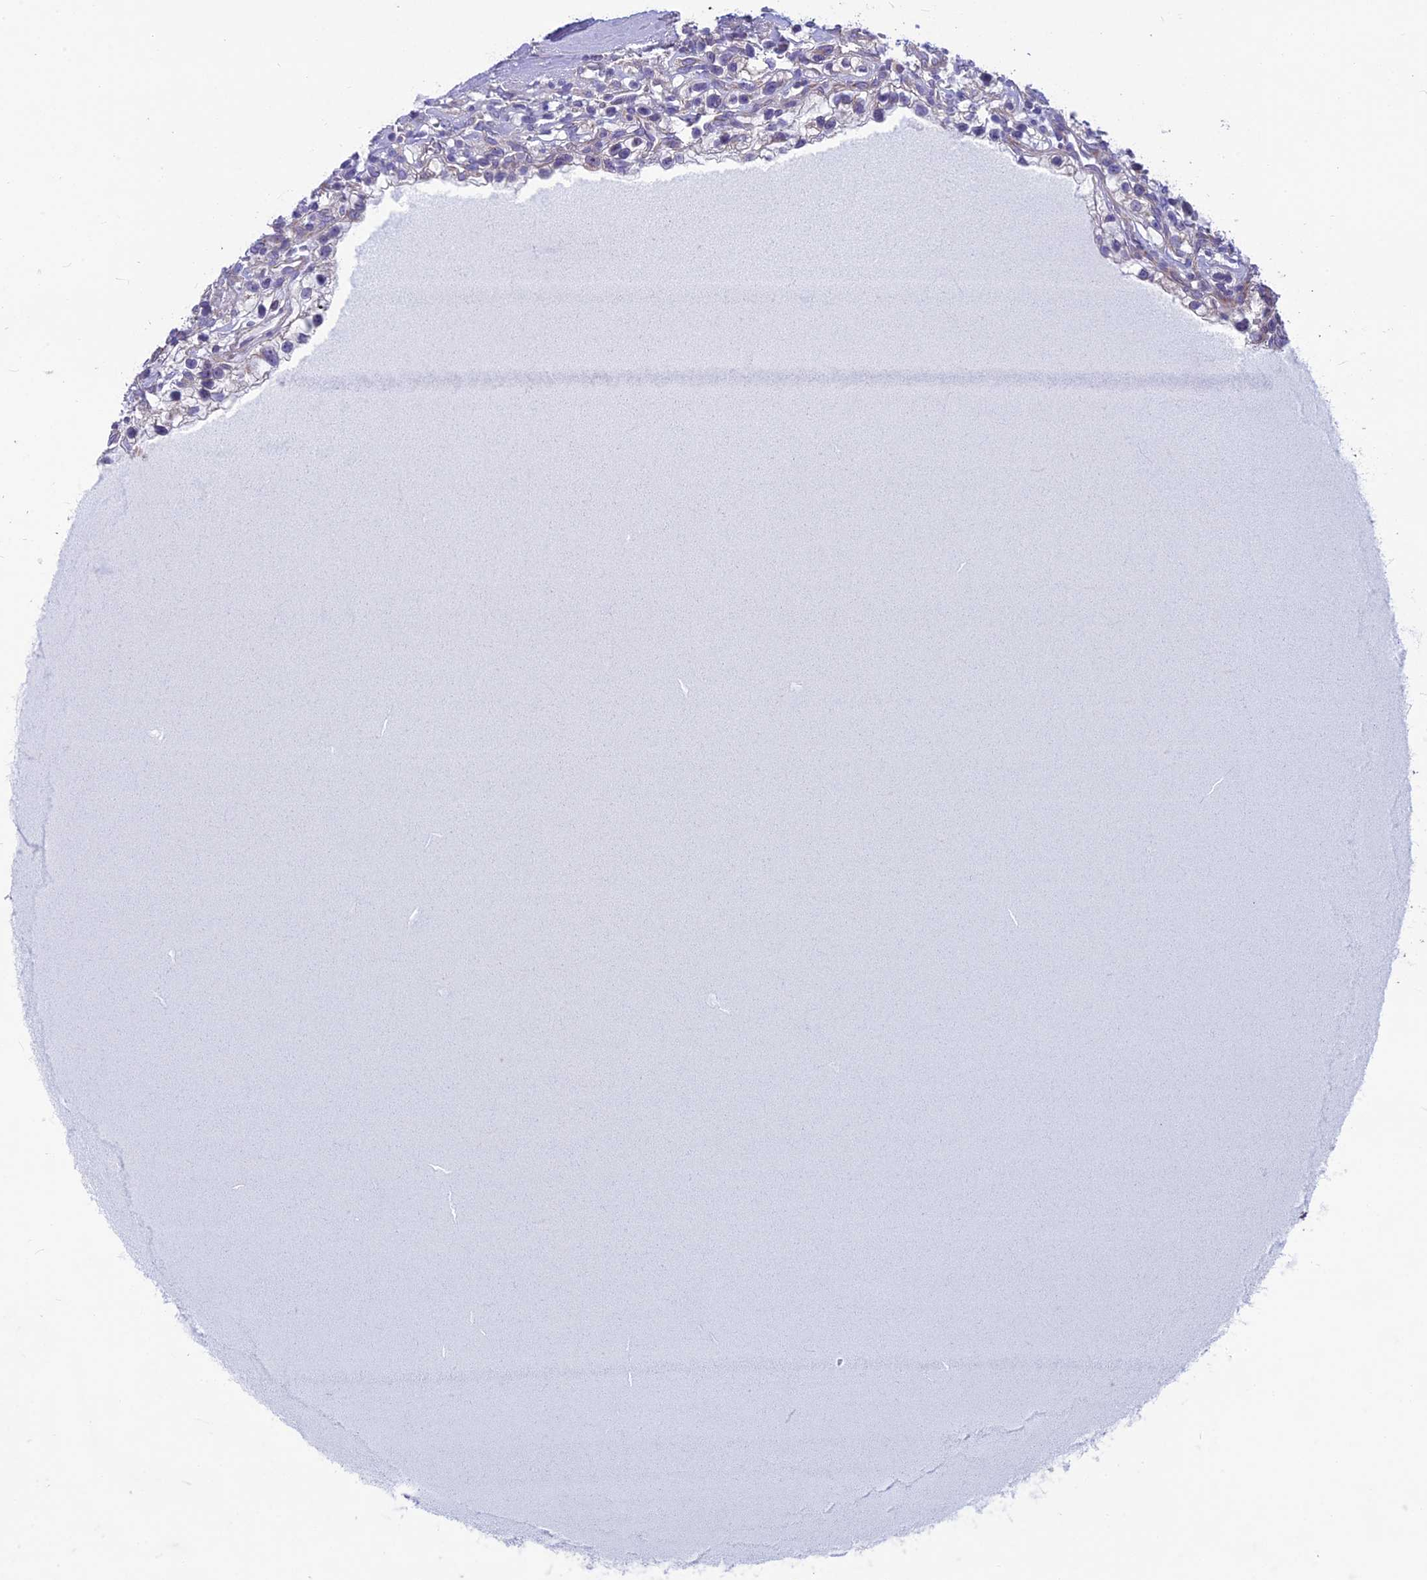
{"staining": {"intensity": "negative", "quantity": "none", "location": "none"}, "tissue": "renal cancer", "cell_type": "Tumor cells", "image_type": "cancer", "snomed": [{"axis": "morphology", "description": "Adenocarcinoma, NOS"}, {"axis": "topography", "description": "Kidney"}], "caption": "The IHC histopathology image has no significant positivity in tumor cells of renal adenocarcinoma tissue.", "gene": "PLAC9", "patient": {"sex": "female", "age": 57}}